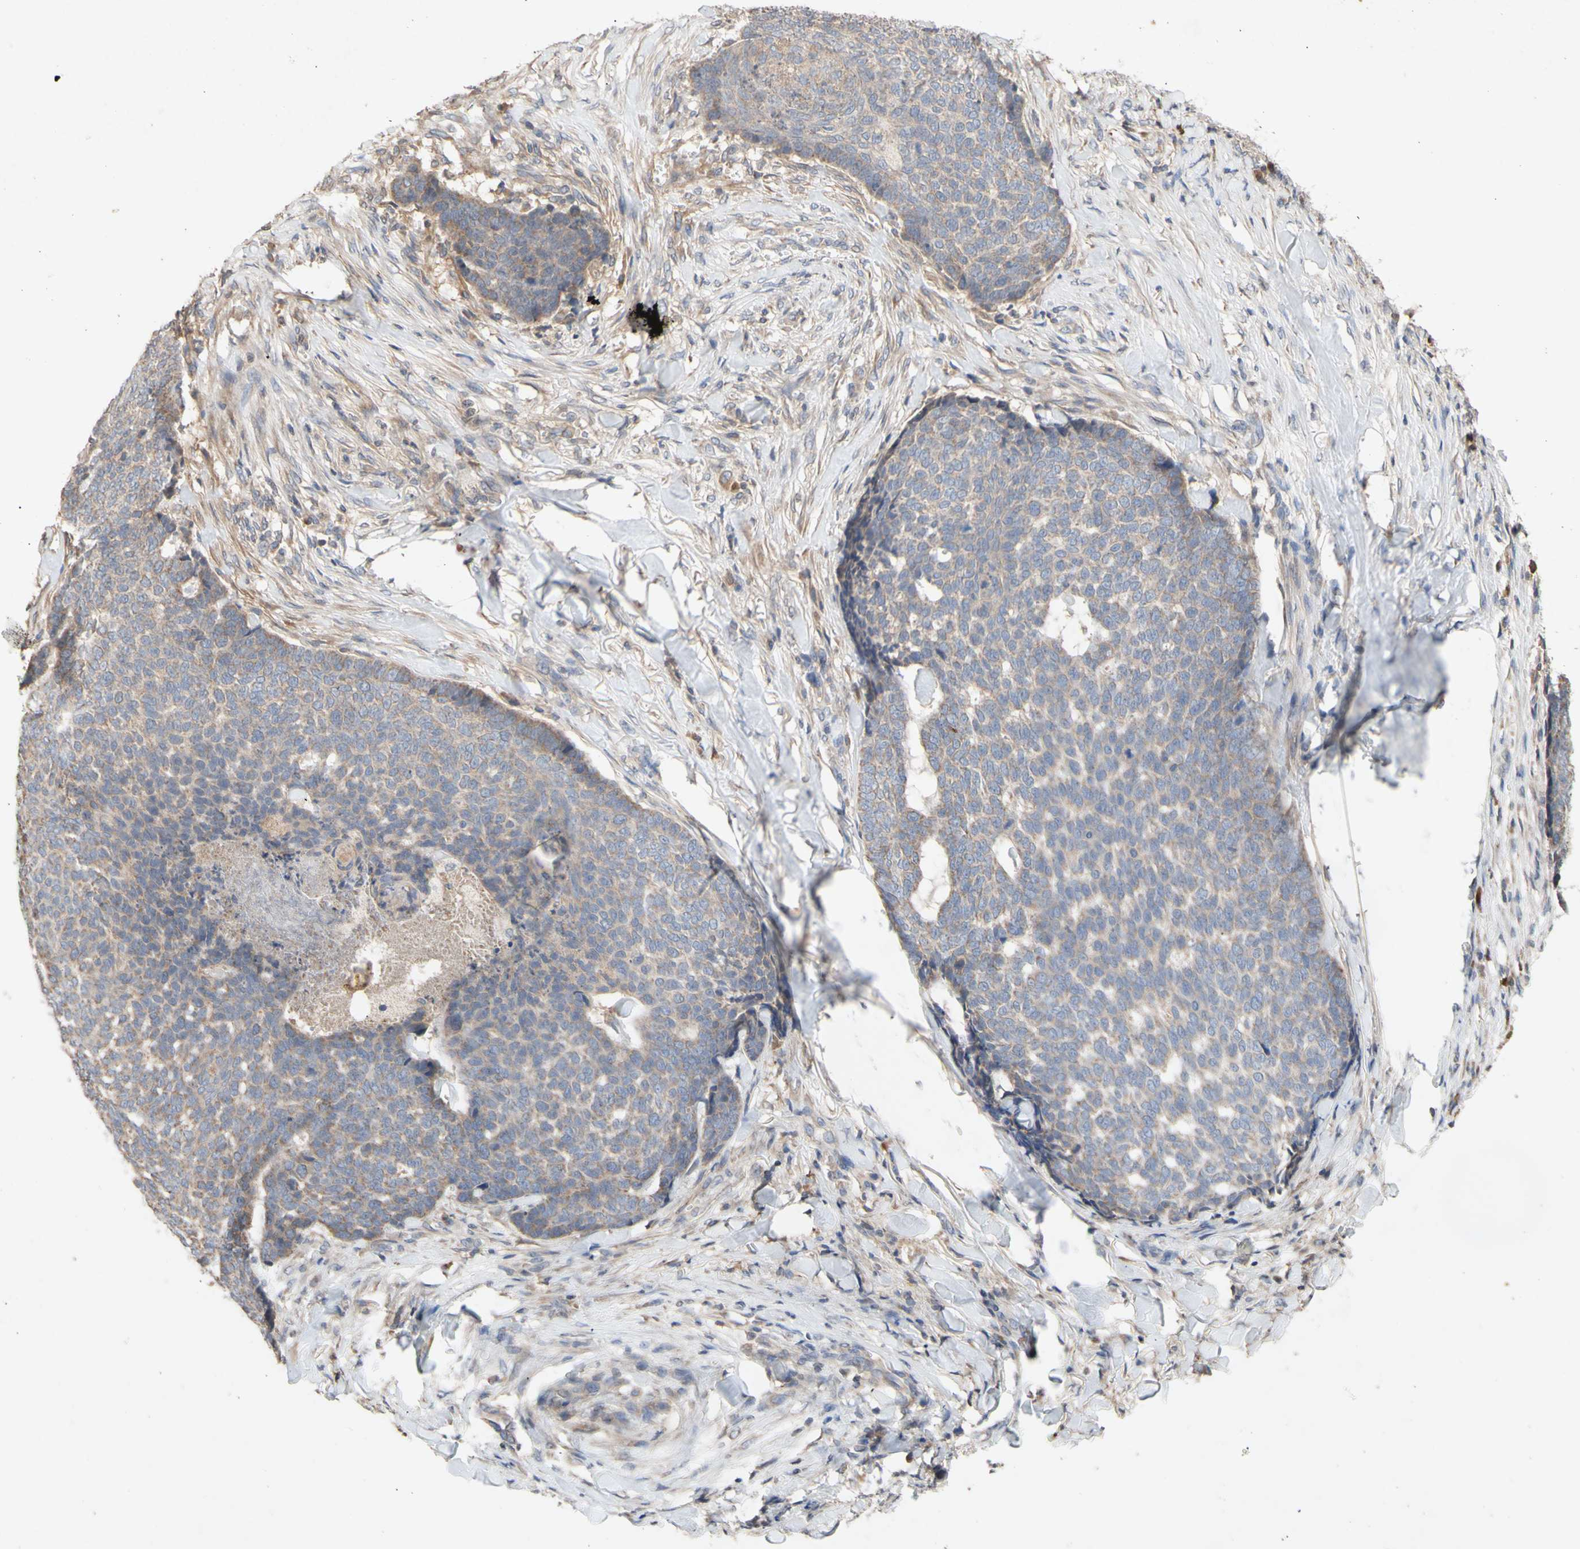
{"staining": {"intensity": "weak", "quantity": ">75%", "location": "cytoplasmic/membranous"}, "tissue": "skin cancer", "cell_type": "Tumor cells", "image_type": "cancer", "snomed": [{"axis": "morphology", "description": "Basal cell carcinoma"}, {"axis": "topography", "description": "Skin"}], "caption": "IHC of skin basal cell carcinoma exhibits low levels of weak cytoplasmic/membranous positivity in approximately >75% of tumor cells.", "gene": "NECTIN3", "patient": {"sex": "male", "age": 84}}